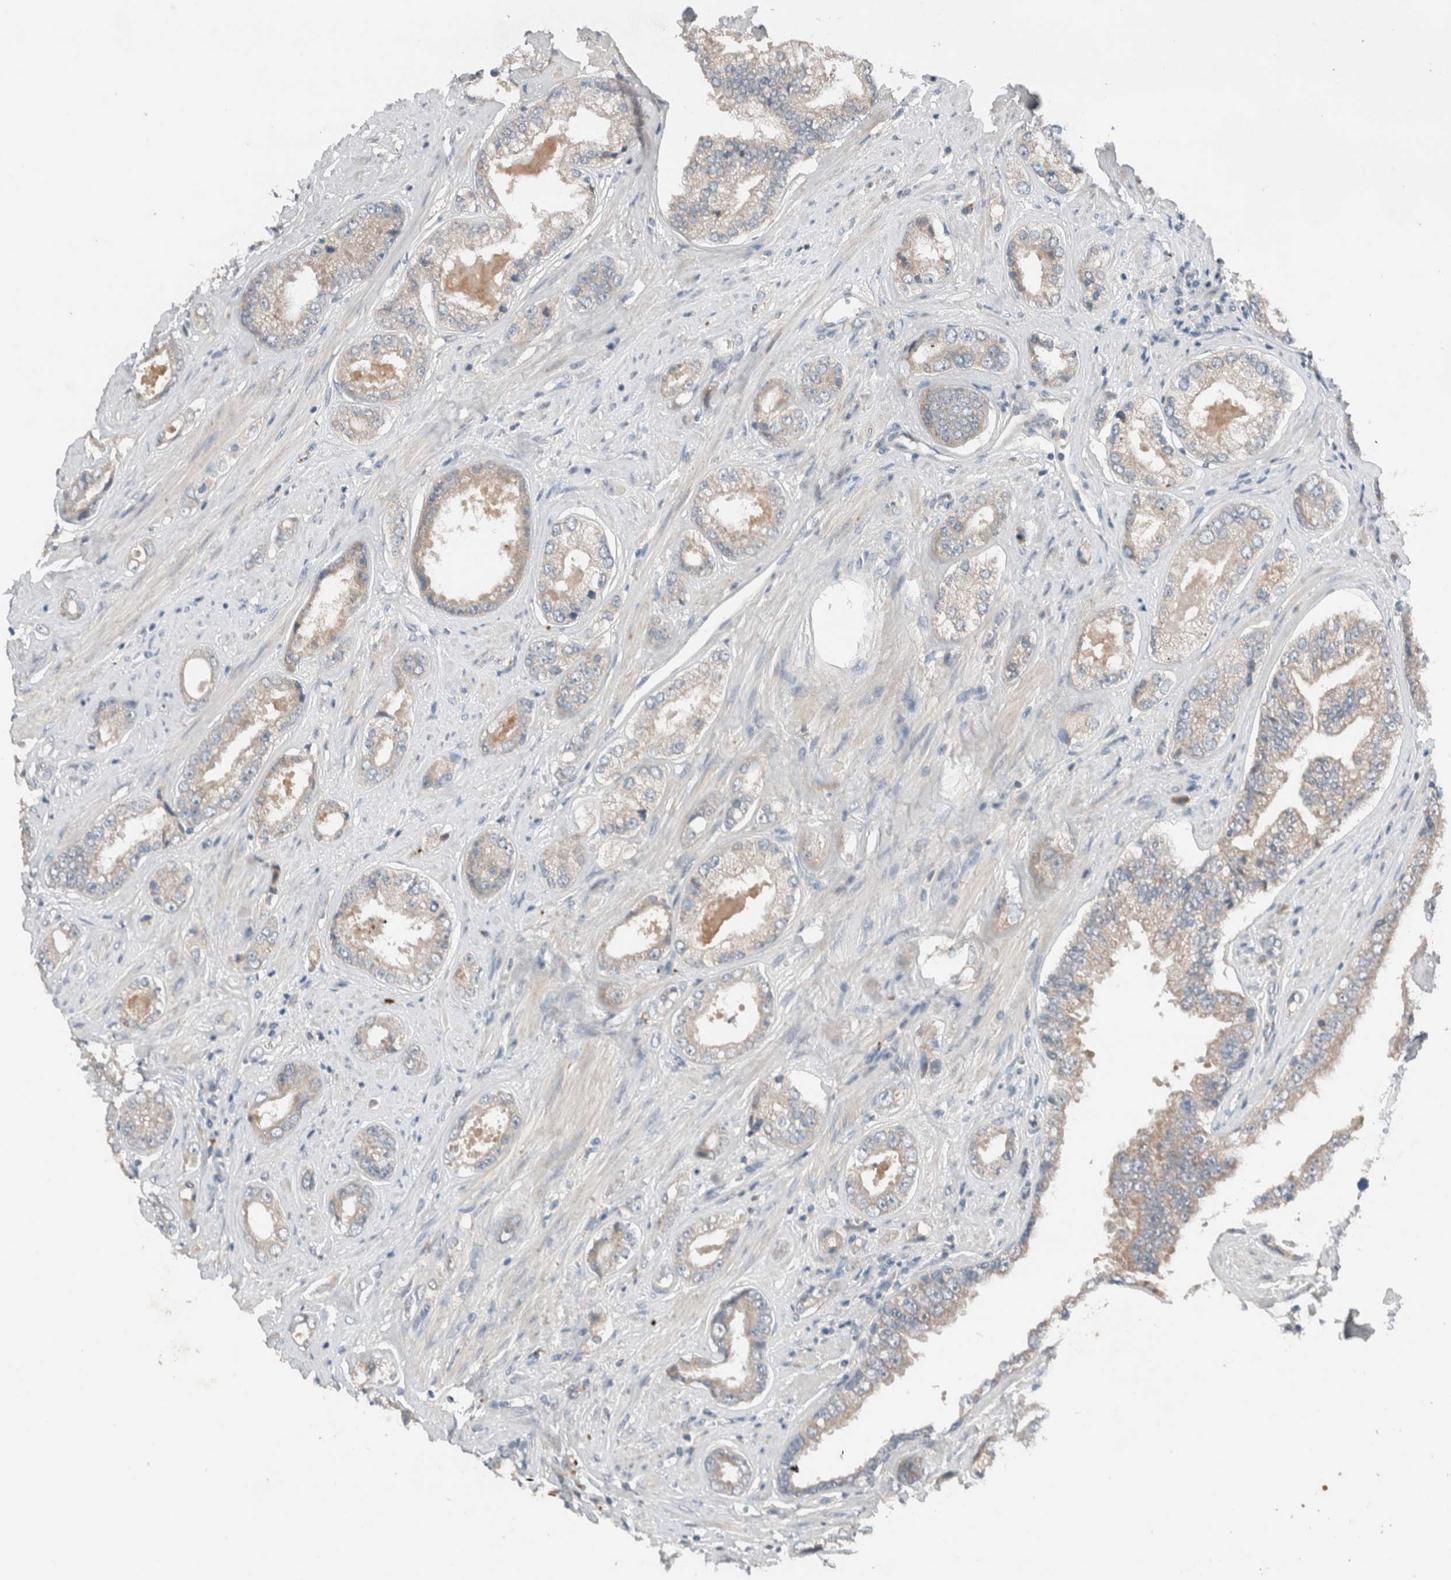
{"staining": {"intensity": "negative", "quantity": "none", "location": "none"}, "tissue": "prostate cancer", "cell_type": "Tumor cells", "image_type": "cancer", "snomed": [{"axis": "morphology", "description": "Adenocarcinoma, High grade"}, {"axis": "topography", "description": "Prostate"}], "caption": "The IHC histopathology image has no significant staining in tumor cells of prostate cancer (adenocarcinoma (high-grade)) tissue. The staining is performed using DAB brown chromogen with nuclei counter-stained in using hematoxylin.", "gene": "UGCG", "patient": {"sex": "male", "age": 61}}